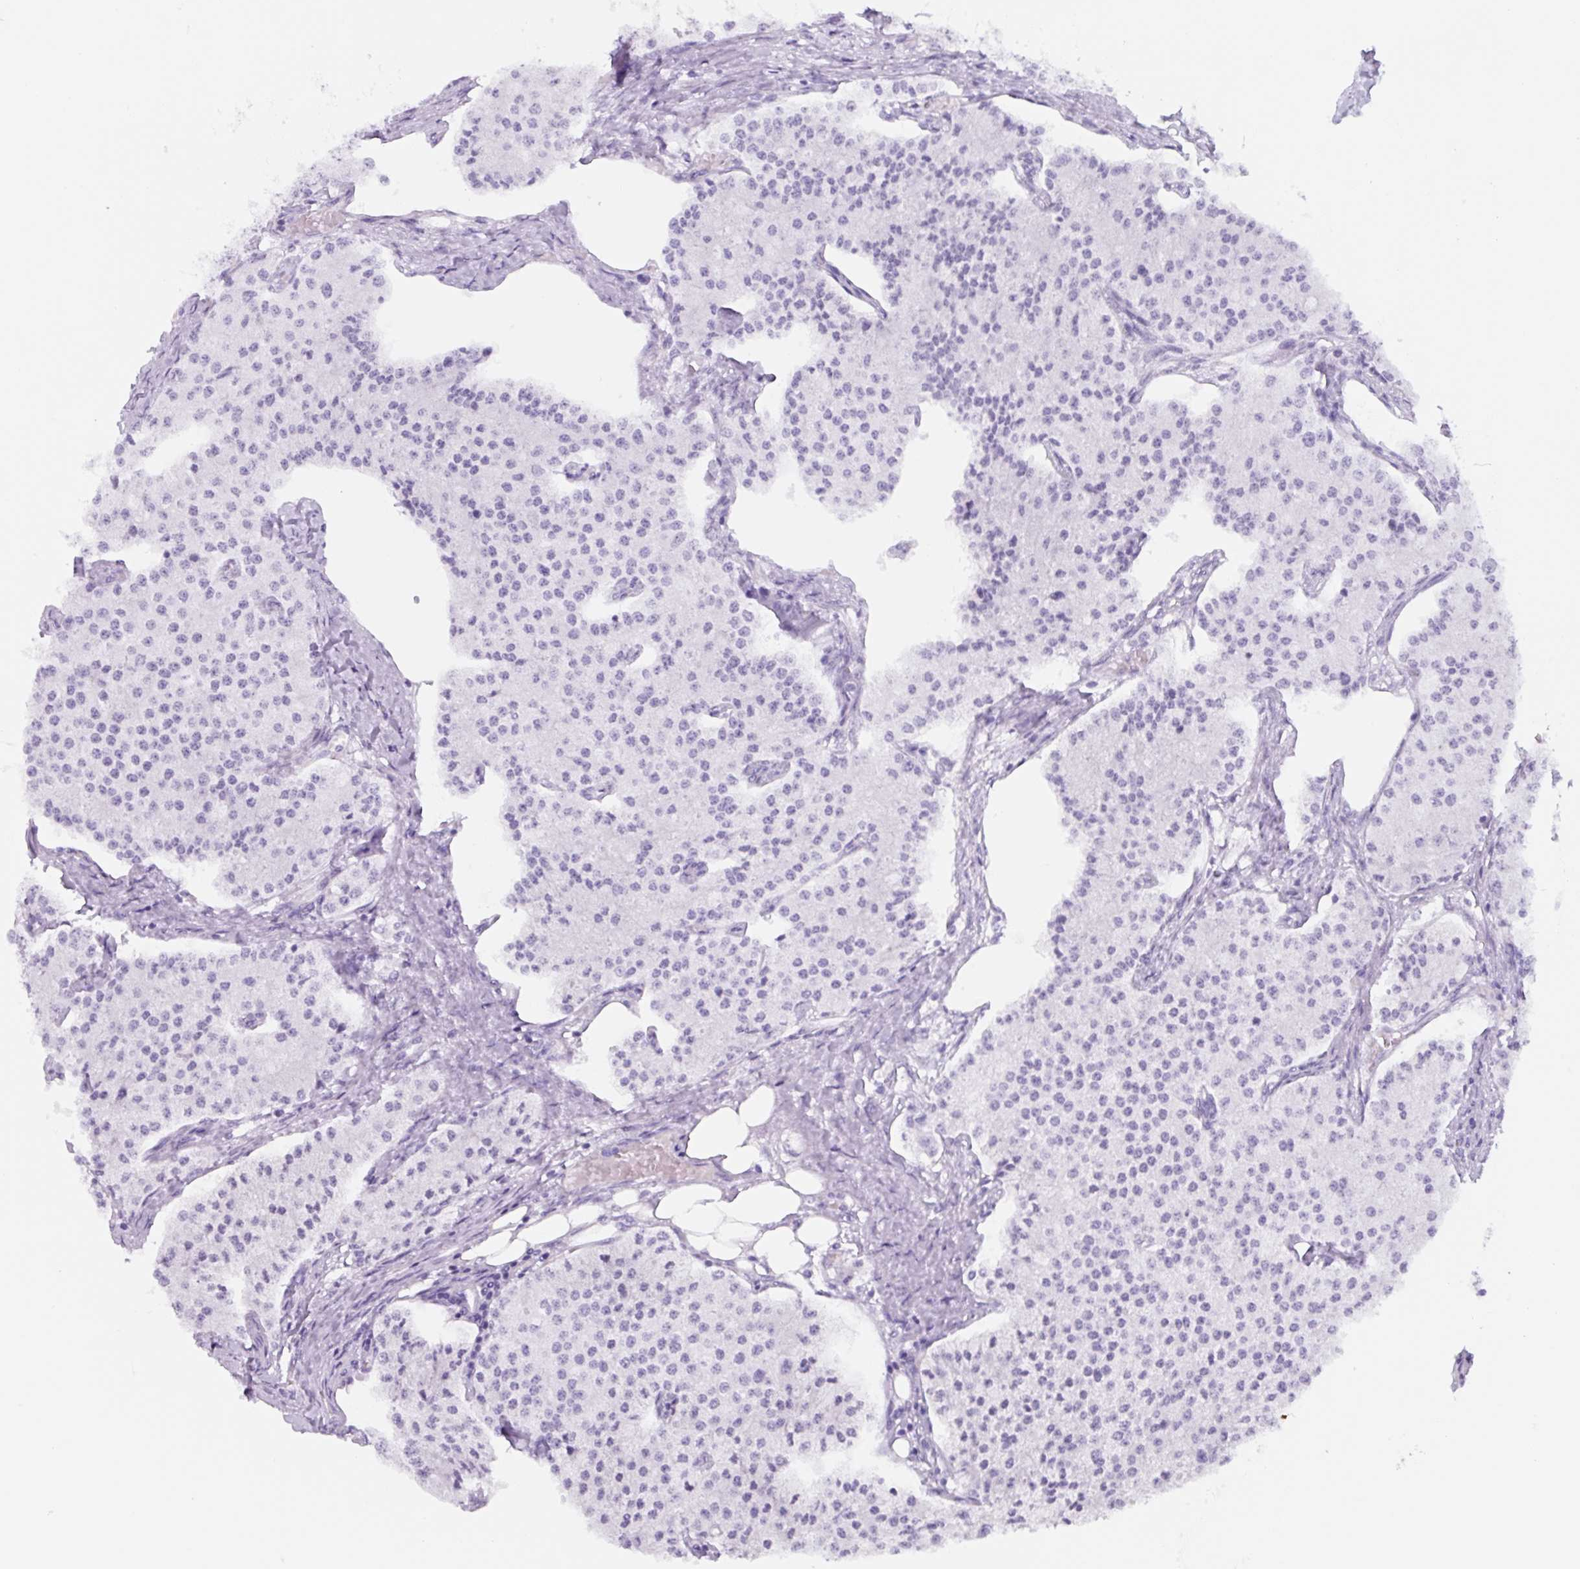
{"staining": {"intensity": "negative", "quantity": "none", "location": "none"}, "tissue": "carcinoid", "cell_type": "Tumor cells", "image_type": "cancer", "snomed": [{"axis": "morphology", "description": "Carcinoid, malignant, NOS"}, {"axis": "topography", "description": "Colon"}], "caption": "The histopathology image reveals no staining of tumor cells in malignant carcinoid. Brightfield microscopy of IHC stained with DAB (brown) and hematoxylin (blue), captured at high magnification.", "gene": "TNFRSF8", "patient": {"sex": "female", "age": 52}}